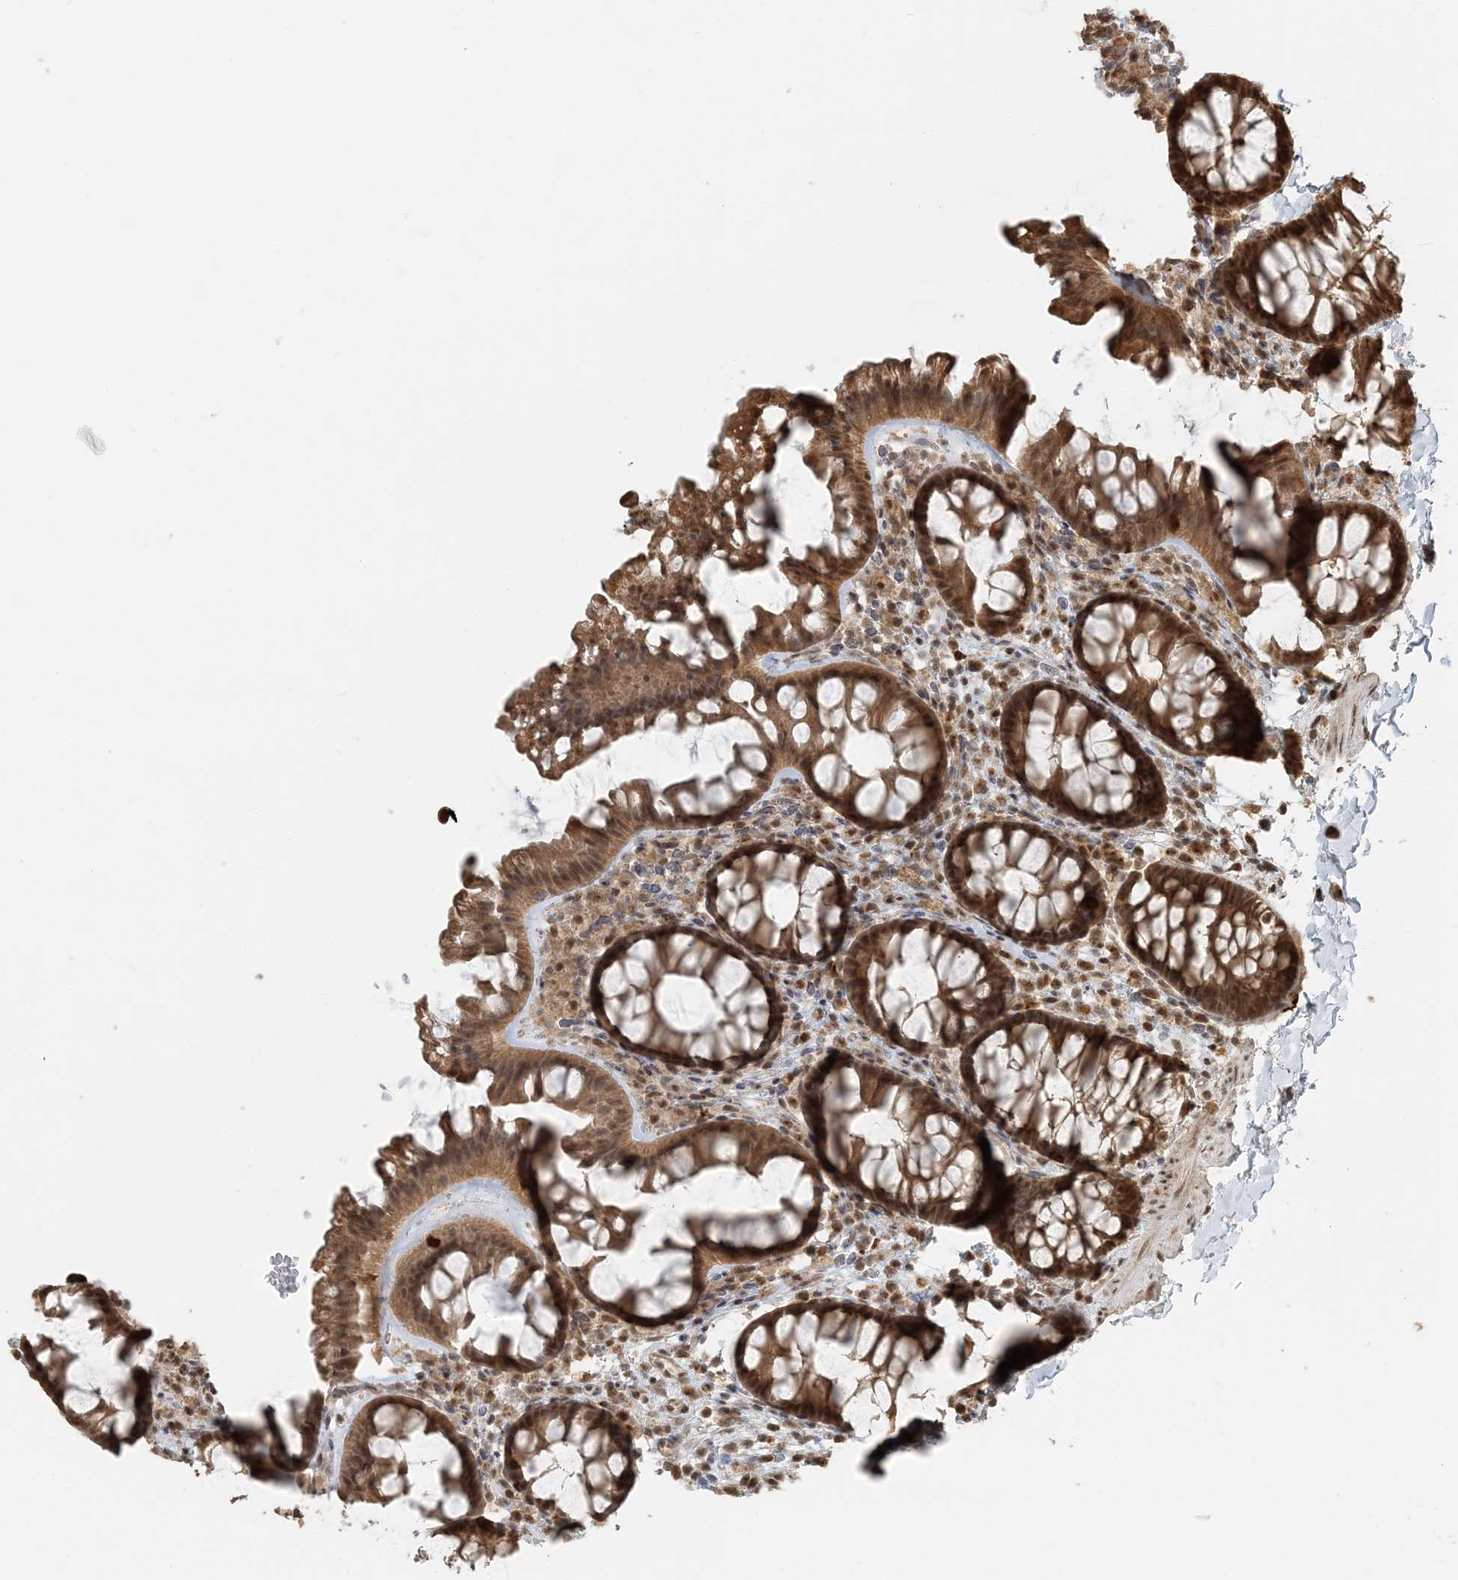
{"staining": {"intensity": "moderate", "quantity": ">75%", "location": "cytoplasmic/membranous,nuclear"}, "tissue": "colon", "cell_type": "Endothelial cells", "image_type": "normal", "snomed": [{"axis": "morphology", "description": "Normal tissue, NOS"}, {"axis": "topography", "description": "Colon"}], "caption": "Immunohistochemical staining of normal colon reveals >75% levels of moderate cytoplasmic/membranous,nuclear protein staining in about >75% of endothelial cells.", "gene": "ARHGAP35", "patient": {"sex": "female", "age": 62}}